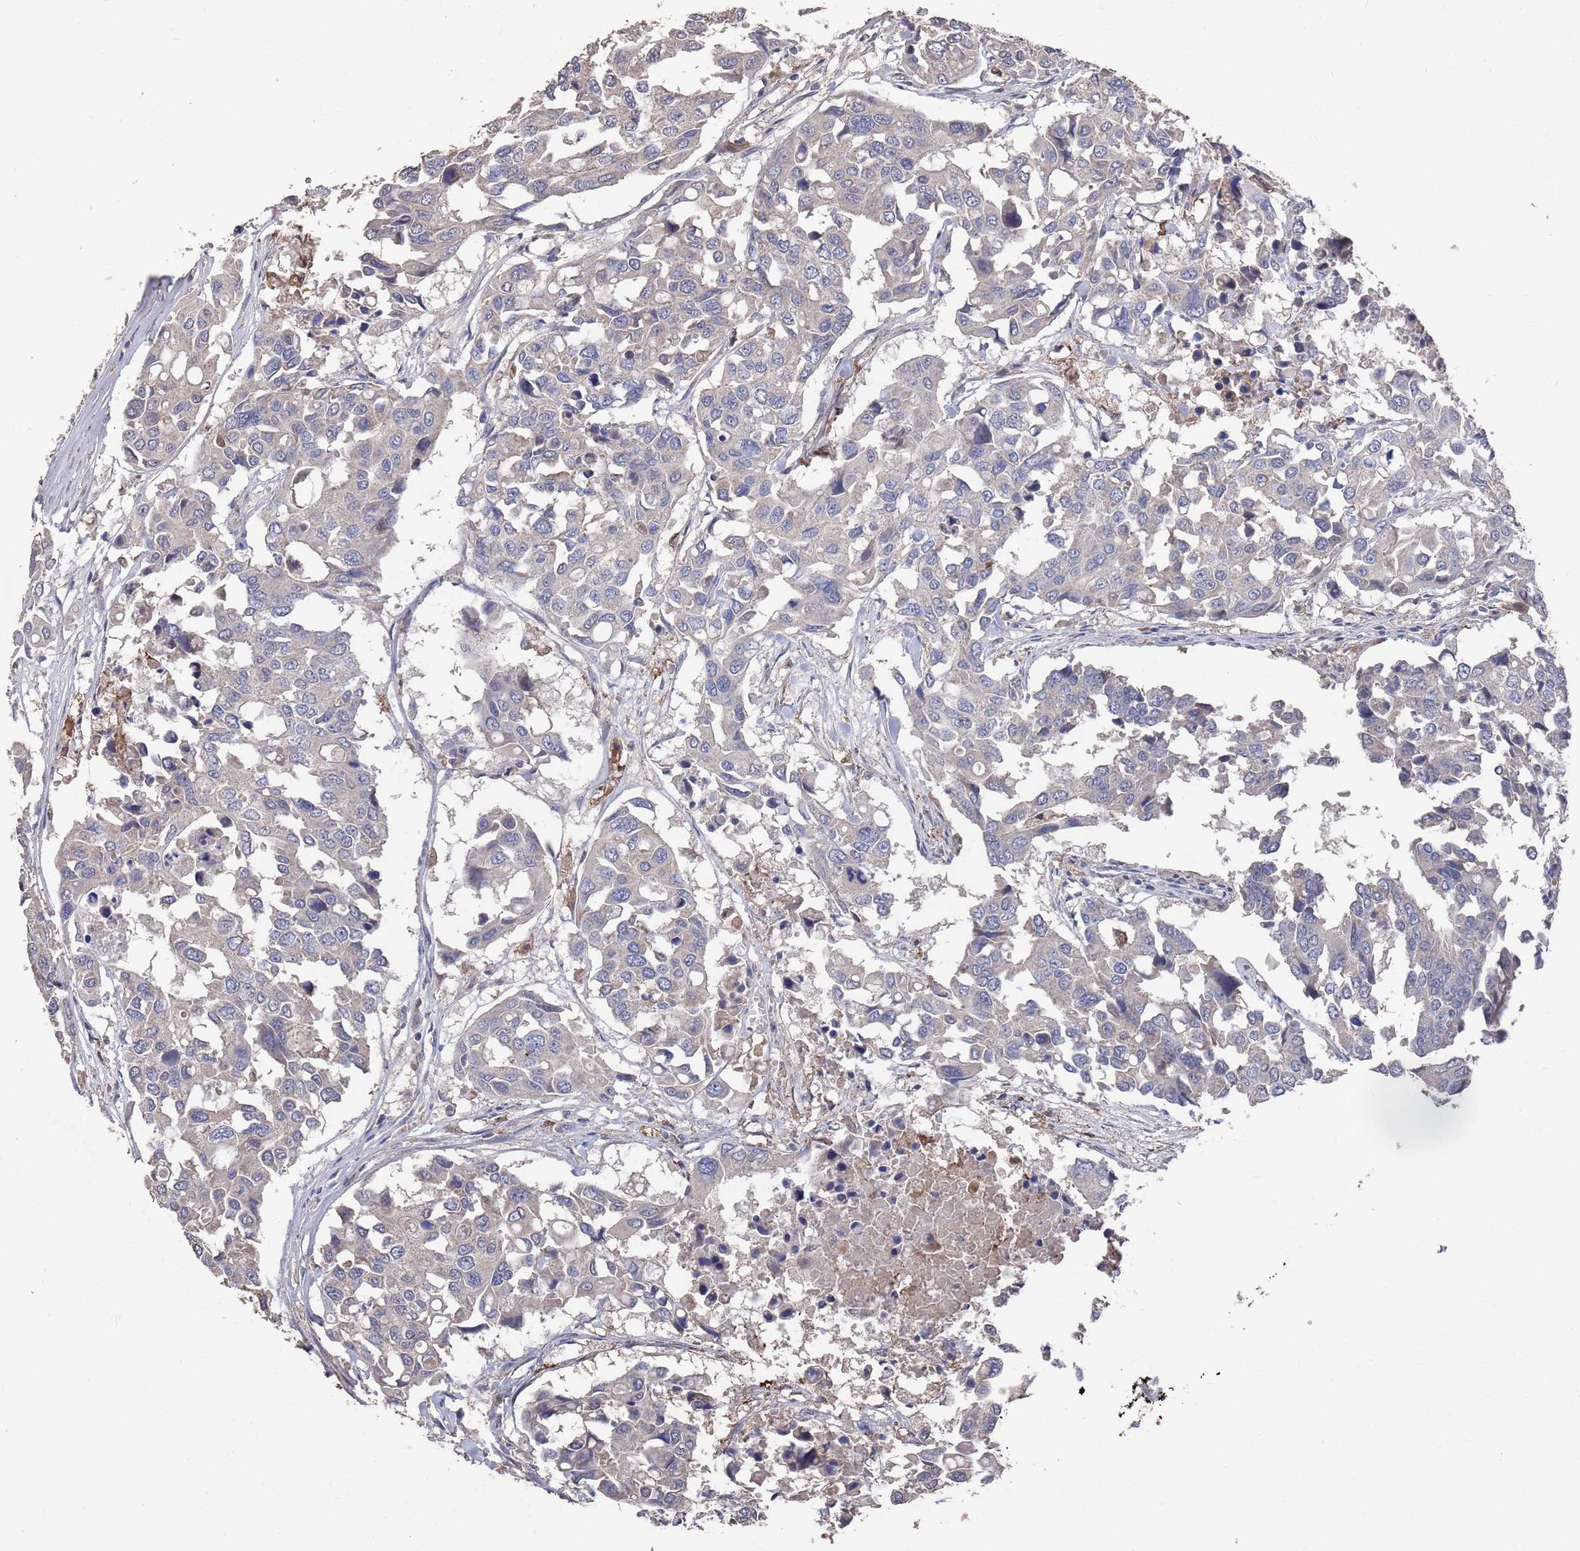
{"staining": {"intensity": "negative", "quantity": "none", "location": "none"}, "tissue": "colorectal cancer", "cell_type": "Tumor cells", "image_type": "cancer", "snomed": [{"axis": "morphology", "description": "Adenocarcinoma, NOS"}, {"axis": "topography", "description": "Colon"}], "caption": "Protein analysis of colorectal cancer demonstrates no significant positivity in tumor cells. The staining is performed using DAB brown chromogen with nuclei counter-stained in using hematoxylin.", "gene": "BTBD18", "patient": {"sex": "male", "age": 77}}